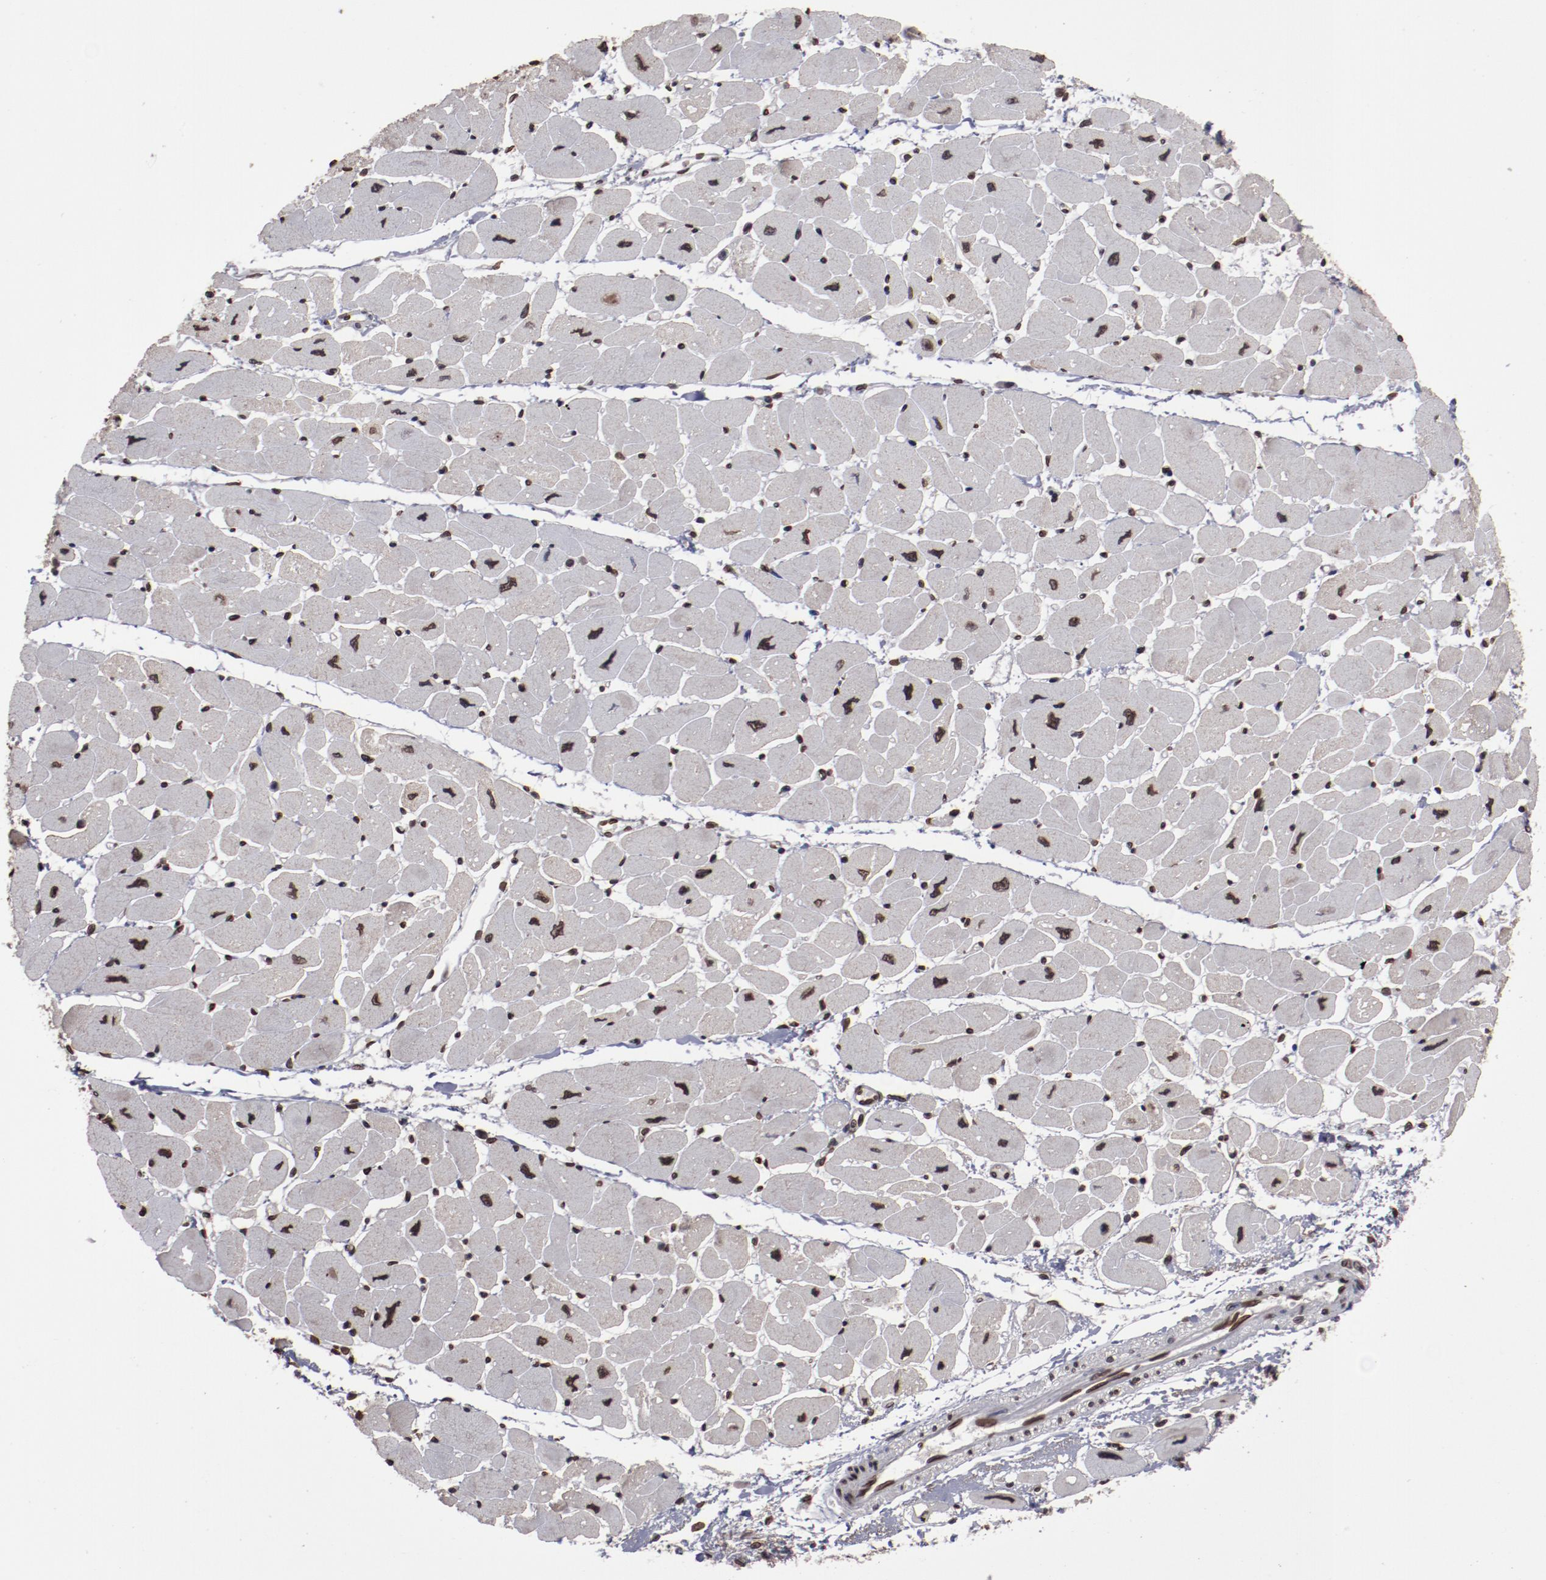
{"staining": {"intensity": "moderate", "quantity": ">75%", "location": "nuclear"}, "tissue": "heart muscle", "cell_type": "Cardiomyocytes", "image_type": "normal", "snomed": [{"axis": "morphology", "description": "Normal tissue, NOS"}, {"axis": "topography", "description": "Heart"}], "caption": "Immunohistochemical staining of benign heart muscle shows moderate nuclear protein expression in approximately >75% of cardiomyocytes. The staining is performed using DAB brown chromogen to label protein expression. The nuclei are counter-stained blue using hematoxylin.", "gene": "AKT1", "patient": {"sex": "female", "age": 54}}